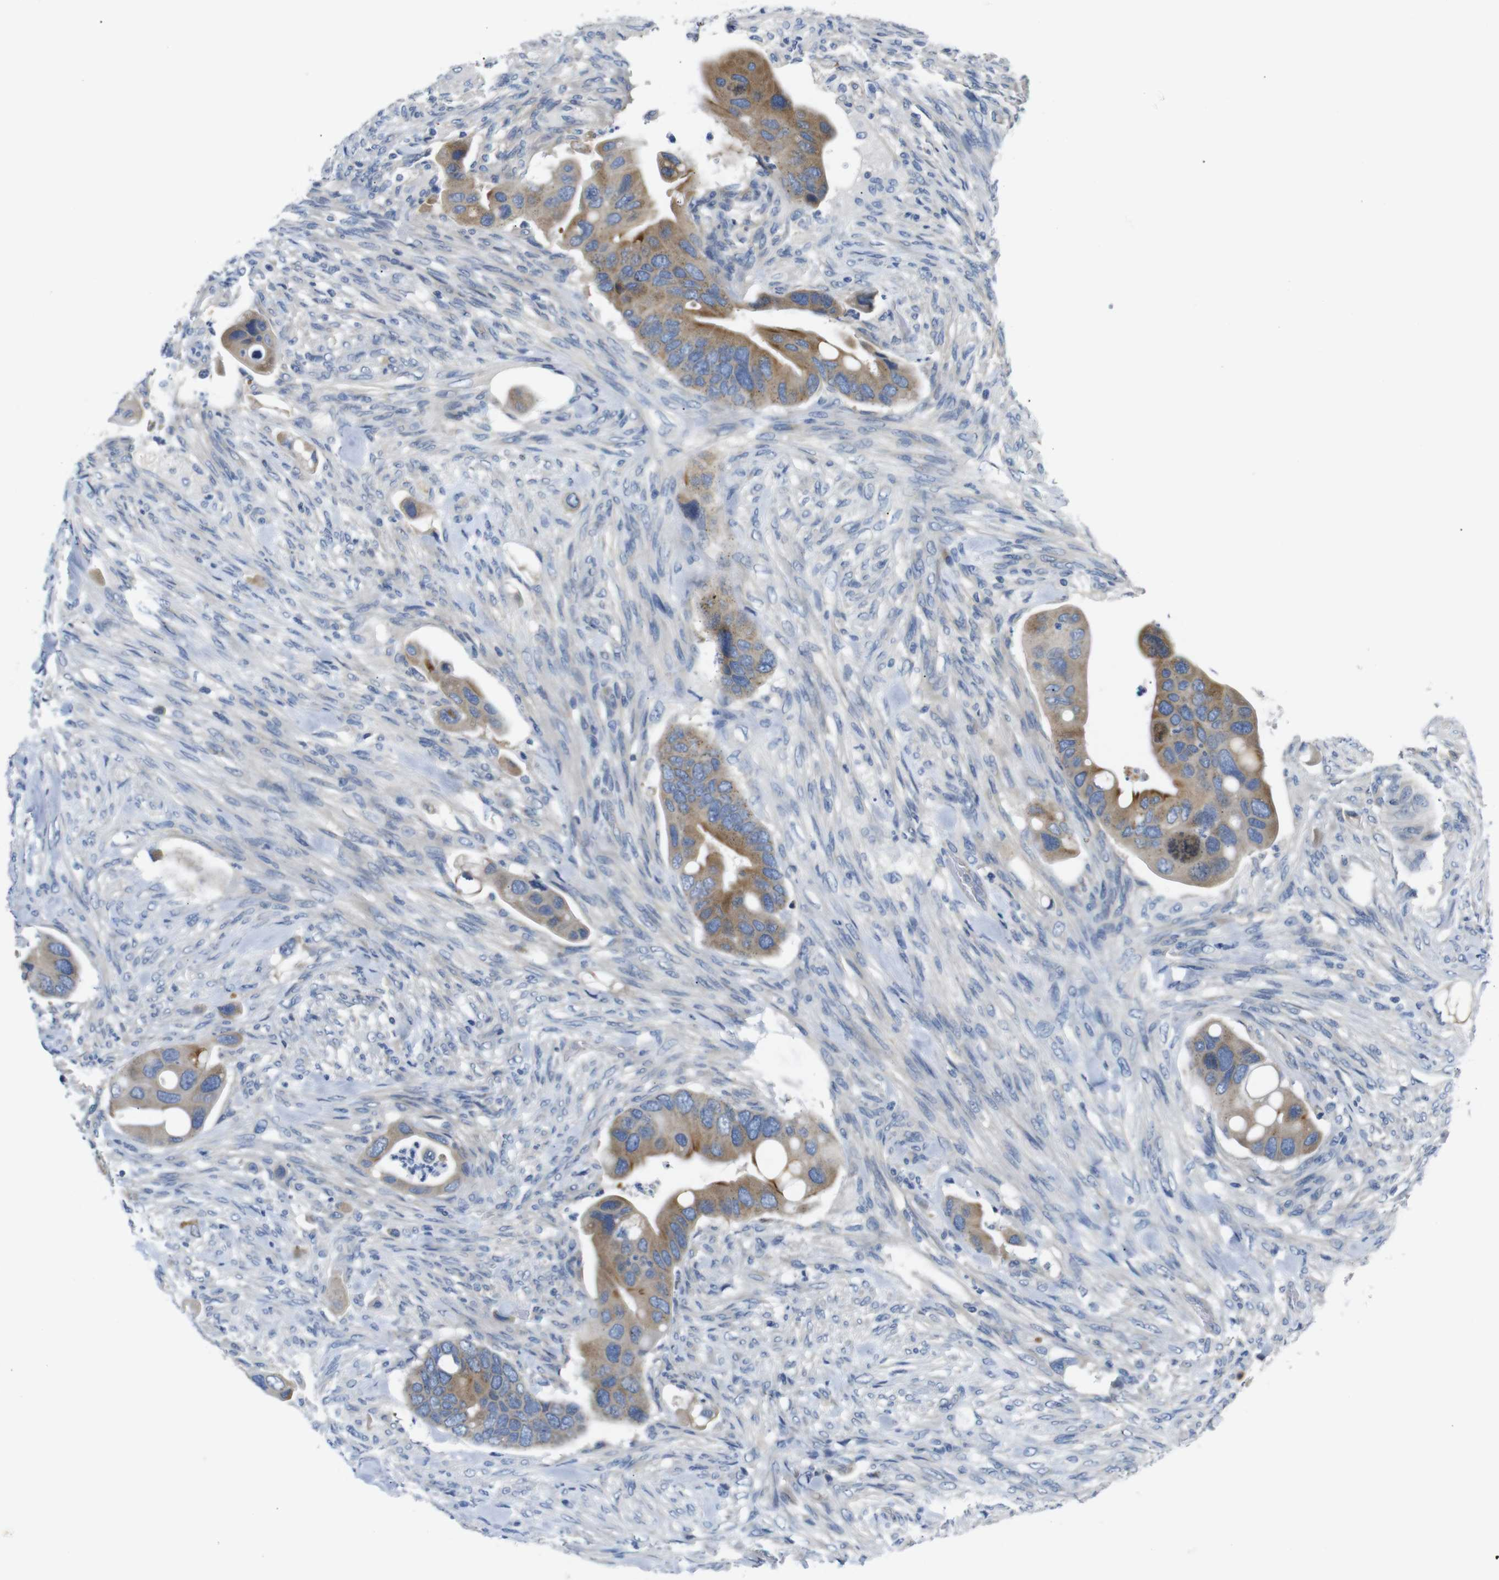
{"staining": {"intensity": "moderate", "quantity": ">75%", "location": "cytoplasmic/membranous"}, "tissue": "colorectal cancer", "cell_type": "Tumor cells", "image_type": "cancer", "snomed": [{"axis": "morphology", "description": "Adenocarcinoma, NOS"}, {"axis": "topography", "description": "Rectum"}], "caption": "About >75% of tumor cells in human colorectal cancer (adenocarcinoma) exhibit moderate cytoplasmic/membranous protein expression as visualized by brown immunohistochemical staining.", "gene": "DCP1A", "patient": {"sex": "female", "age": 57}}